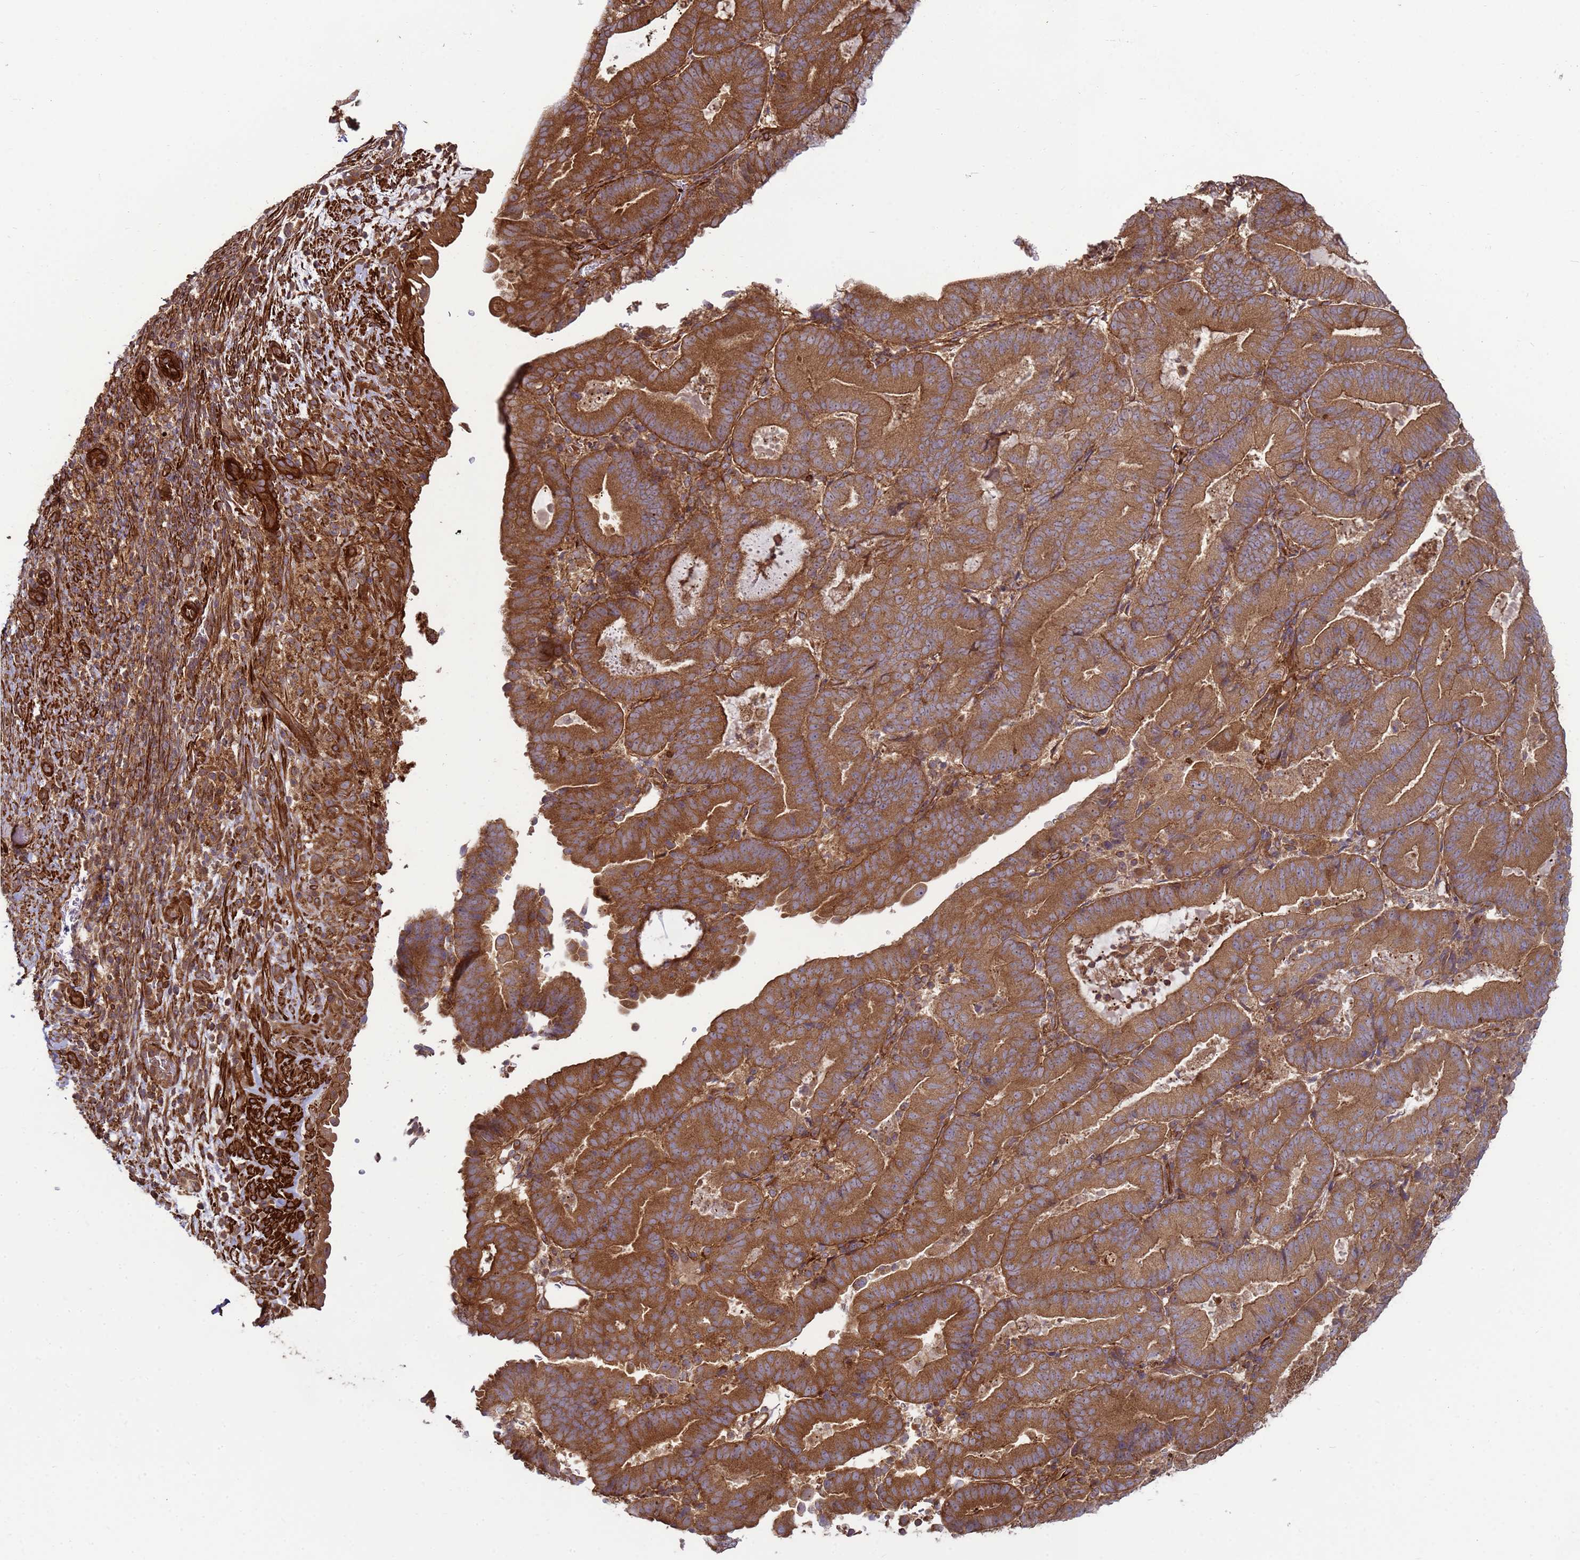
{"staining": {"intensity": "strong", "quantity": ">75%", "location": "cytoplasmic/membranous"}, "tissue": "endometrial cancer", "cell_type": "Tumor cells", "image_type": "cancer", "snomed": [{"axis": "morphology", "description": "Adenocarcinoma, NOS"}, {"axis": "topography", "description": "Endometrium"}], "caption": "A high-resolution photomicrograph shows IHC staining of adenocarcinoma (endometrial), which reveals strong cytoplasmic/membranous staining in about >75% of tumor cells. (IHC, brightfield microscopy, high magnification).", "gene": "CNOT1", "patient": {"sex": "female", "age": 70}}